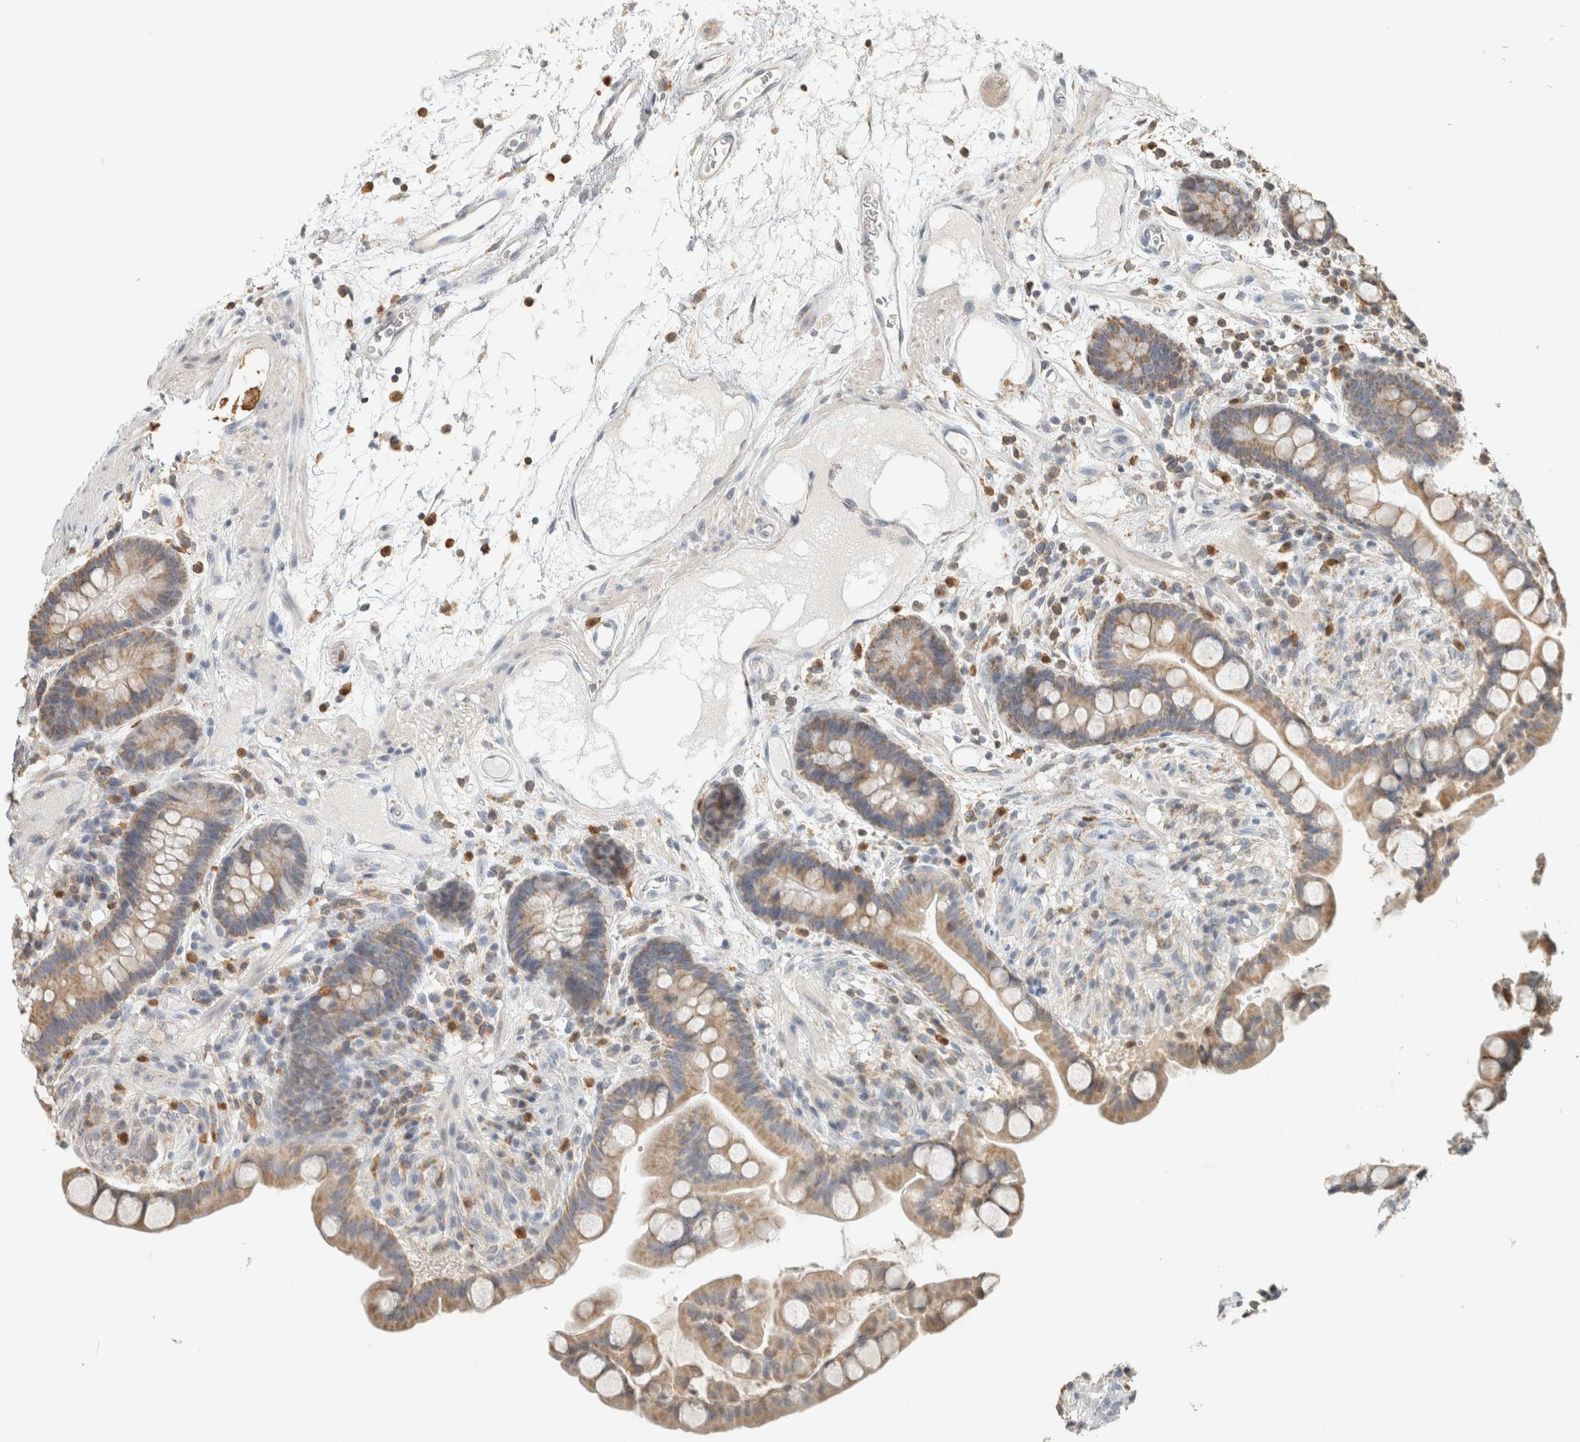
{"staining": {"intensity": "negative", "quantity": "none", "location": "none"}, "tissue": "colon", "cell_type": "Endothelial cells", "image_type": "normal", "snomed": [{"axis": "morphology", "description": "Normal tissue, NOS"}, {"axis": "topography", "description": "Colon"}], "caption": "IHC photomicrograph of unremarkable colon: human colon stained with DAB displays no significant protein expression in endothelial cells. (DAB (3,3'-diaminobenzidine) IHC, high magnification).", "gene": "CAPG", "patient": {"sex": "male", "age": 73}}